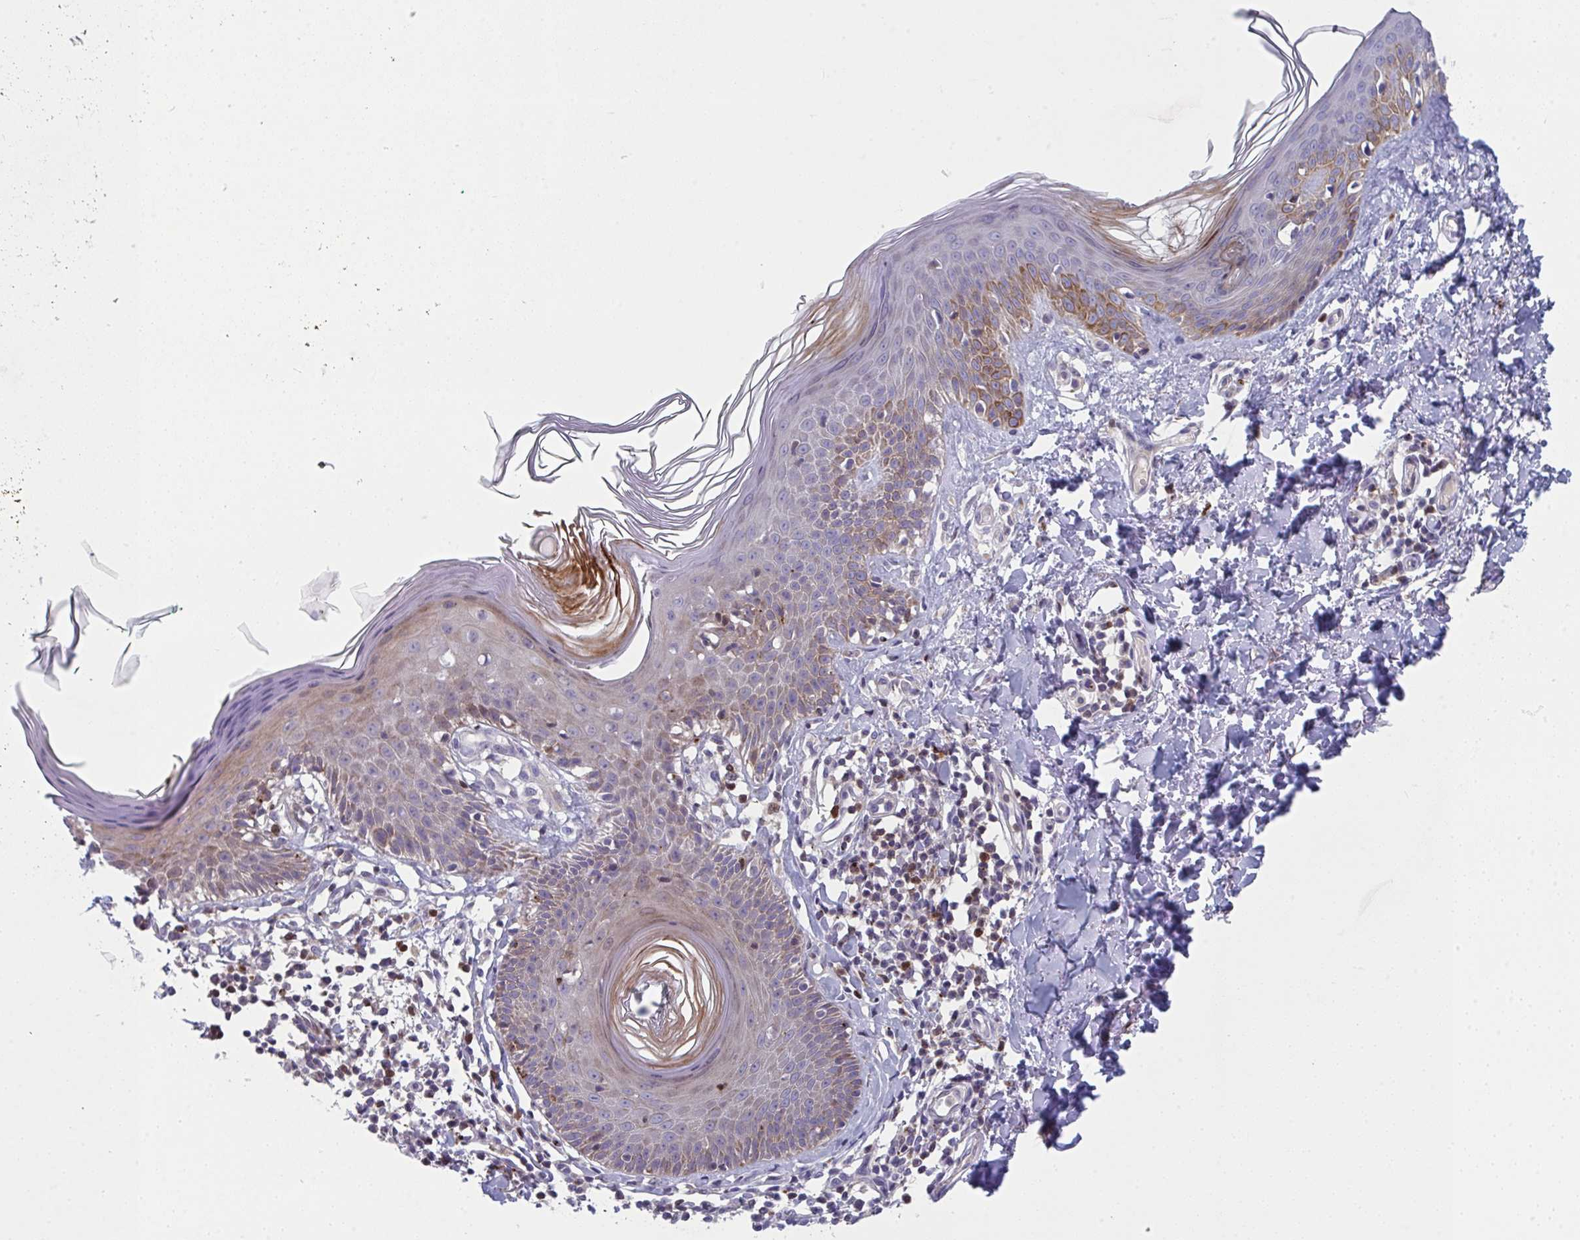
{"staining": {"intensity": "negative", "quantity": "none", "location": "none"}, "tissue": "skin", "cell_type": "Fibroblasts", "image_type": "normal", "snomed": [{"axis": "morphology", "description": "Normal tissue, NOS"}, {"axis": "topography", "description": "Skin"}, {"axis": "topography", "description": "Peripheral nerve tissue"}], "caption": "DAB (3,3'-diaminobenzidine) immunohistochemical staining of normal human skin exhibits no significant staining in fibroblasts.", "gene": "AOC2", "patient": {"sex": "female", "age": 45}}